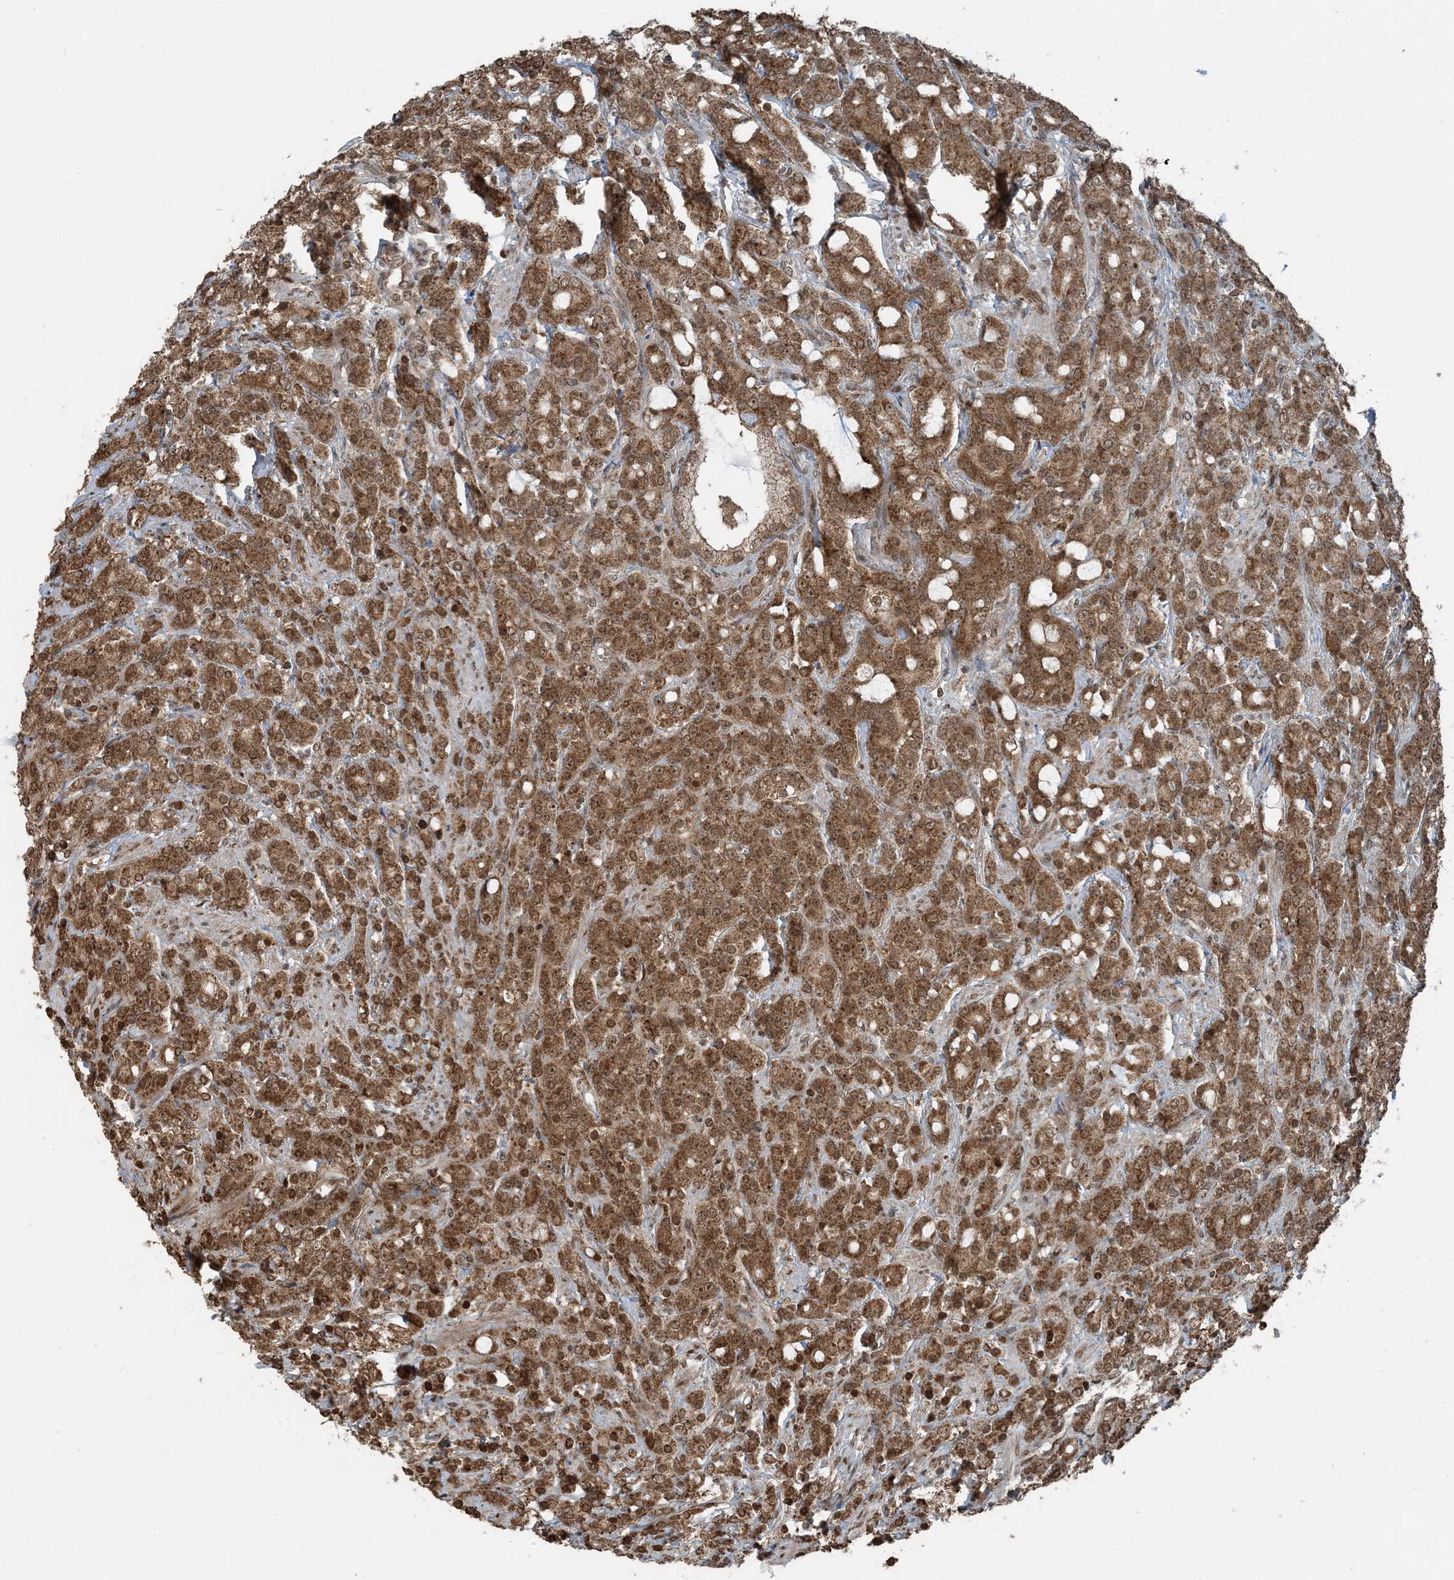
{"staining": {"intensity": "strong", "quantity": ">75%", "location": "cytoplasmic/membranous"}, "tissue": "prostate cancer", "cell_type": "Tumor cells", "image_type": "cancer", "snomed": [{"axis": "morphology", "description": "Adenocarcinoma, High grade"}, {"axis": "topography", "description": "Prostate"}], "caption": "Immunohistochemical staining of prostate cancer displays high levels of strong cytoplasmic/membranous protein staining in about >75% of tumor cells.", "gene": "ZFAND2B", "patient": {"sex": "male", "age": 62}}